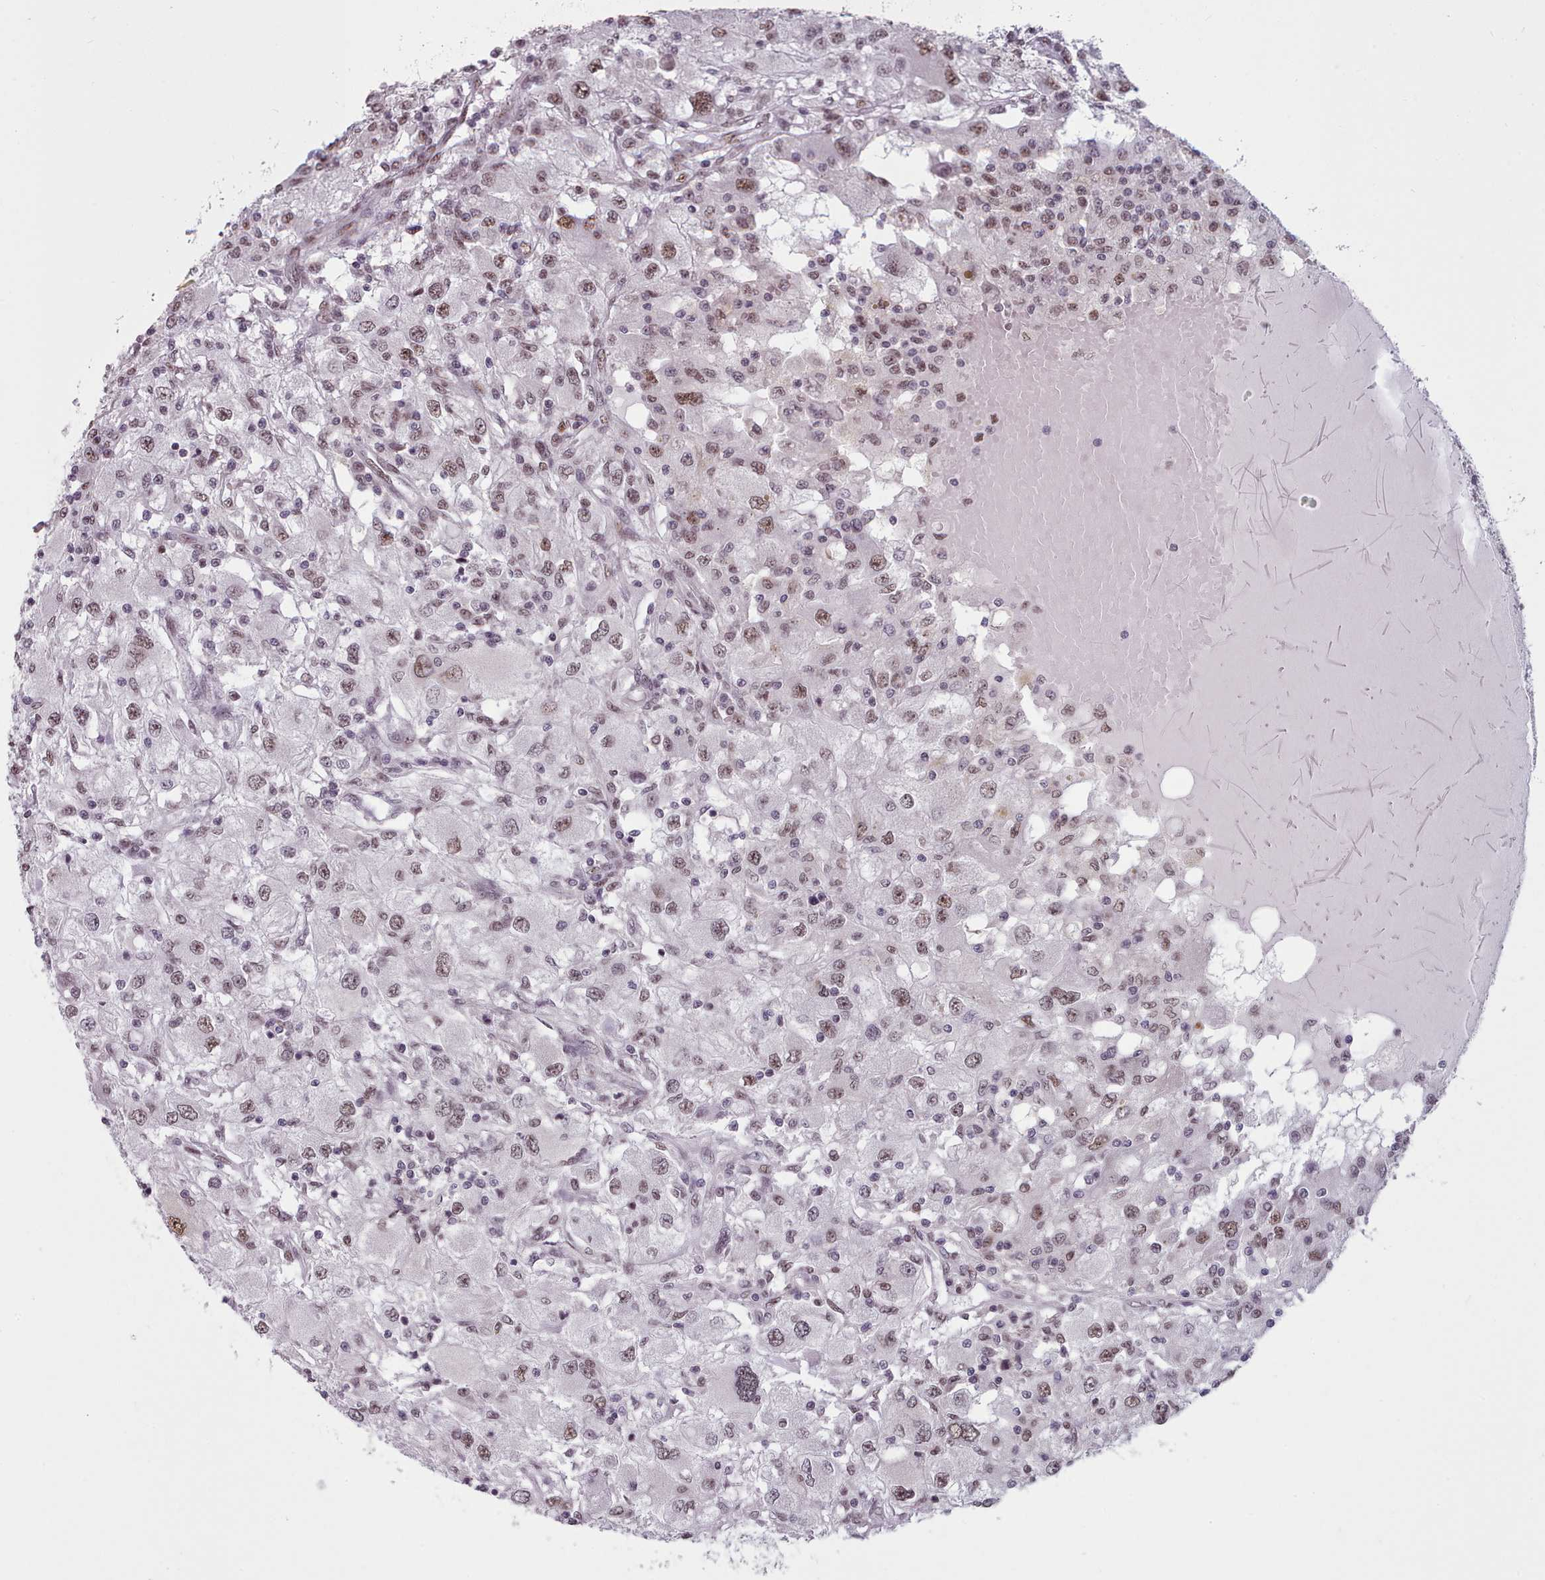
{"staining": {"intensity": "moderate", "quantity": ">75%", "location": "nuclear"}, "tissue": "renal cancer", "cell_type": "Tumor cells", "image_type": "cancer", "snomed": [{"axis": "morphology", "description": "Adenocarcinoma, NOS"}, {"axis": "topography", "description": "Kidney"}], "caption": "A brown stain highlights moderate nuclear staining of a protein in human renal cancer tumor cells. (DAB (3,3'-diaminobenzidine) IHC with brightfield microscopy, high magnification).", "gene": "SRRM1", "patient": {"sex": "female", "age": 67}}